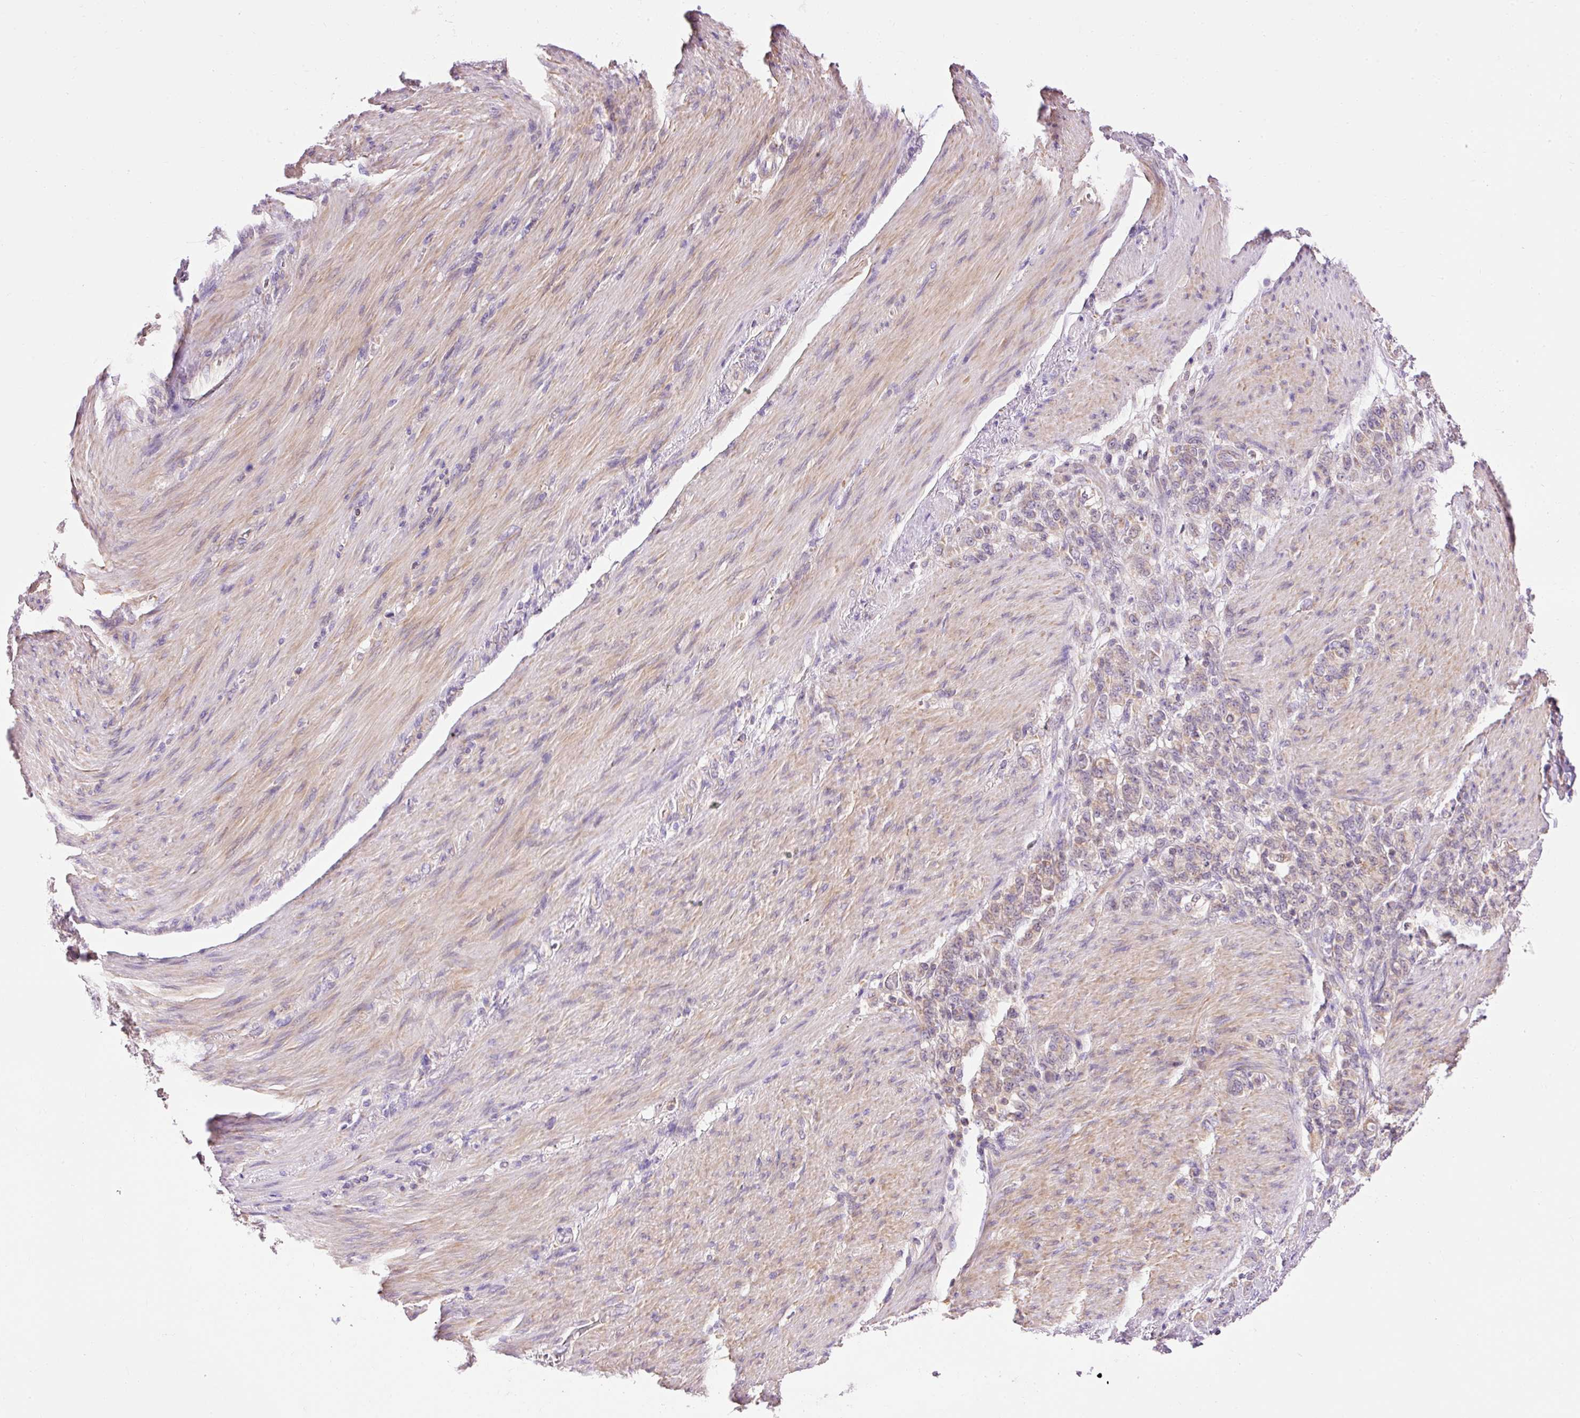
{"staining": {"intensity": "moderate", "quantity": "<25%", "location": "cytoplasmic/membranous"}, "tissue": "stomach cancer", "cell_type": "Tumor cells", "image_type": "cancer", "snomed": [{"axis": "morphology", "description": "Adenocarcinoma, NOS"}, {"axis": "topography", "description": "Stomach"}], "caption": "Moderate cytoplasmic/membranous staining for a protein is appreciated in approximately <25% of tumor cells of stomach cancer (adenocarcinoma) using immunohistochemistry (IHC).", "gene": "IMMT", "patient": {"sex": "female", "age": 79}}